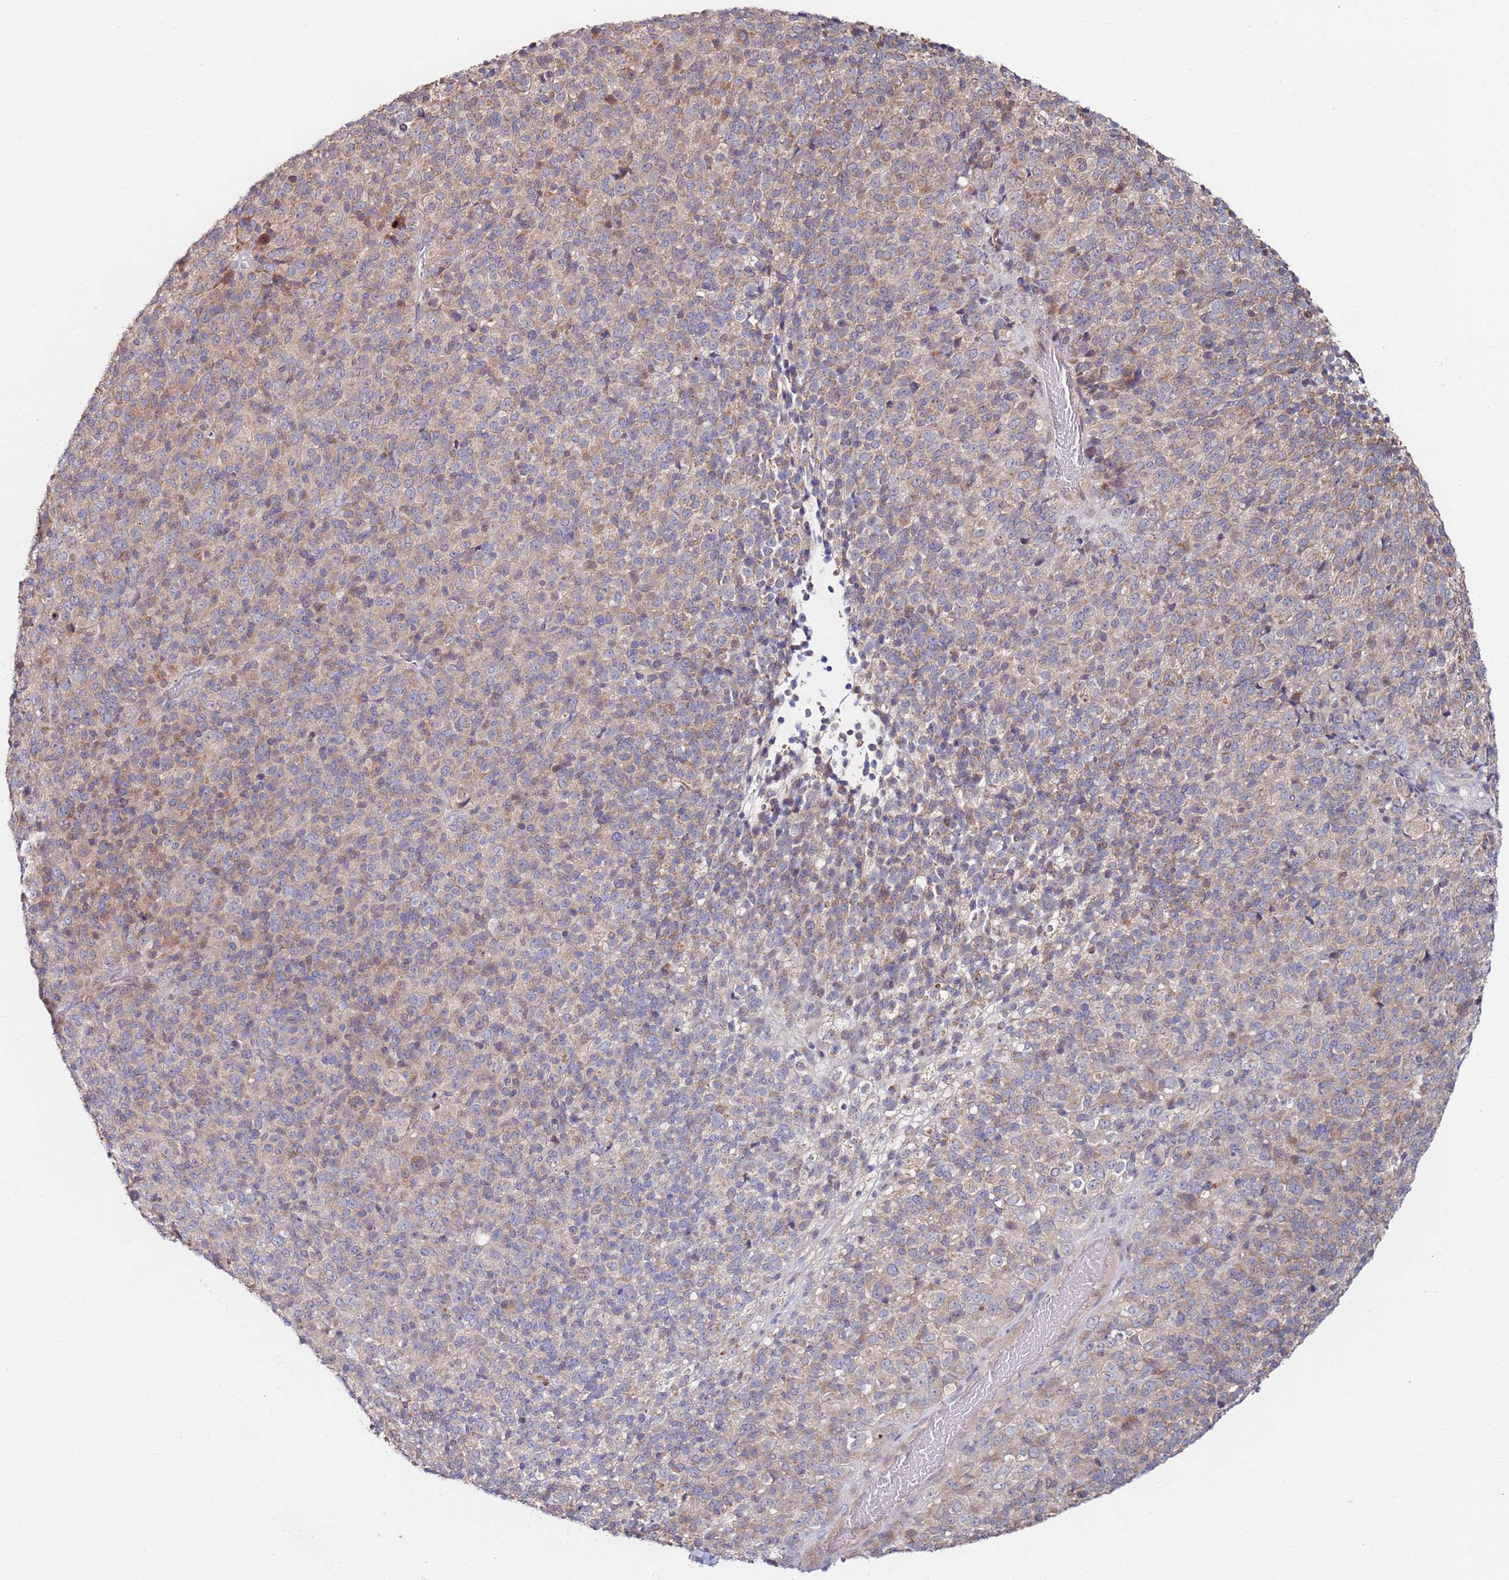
{"staining": {"intensity": "weak", "quantity": "25%-75%", "location": "cytoplasmic/membranous"}, "tissue": "melanoma", "cell_type": "Tumor cells", "image_type": "cancer", "snomed": [{"axis": "morphology", "description": "Malignant melanoma, Metastatic site"}, {"axis": "topography", "description": "Brain"}], "caption": "IHC of human melanoma exhibits low levels of weak cytoplasmic/membranous expression in about 25%-75% of tumor cells.", "gene": "CNOT9", "patient": {"sex": "female", "age": 56}}